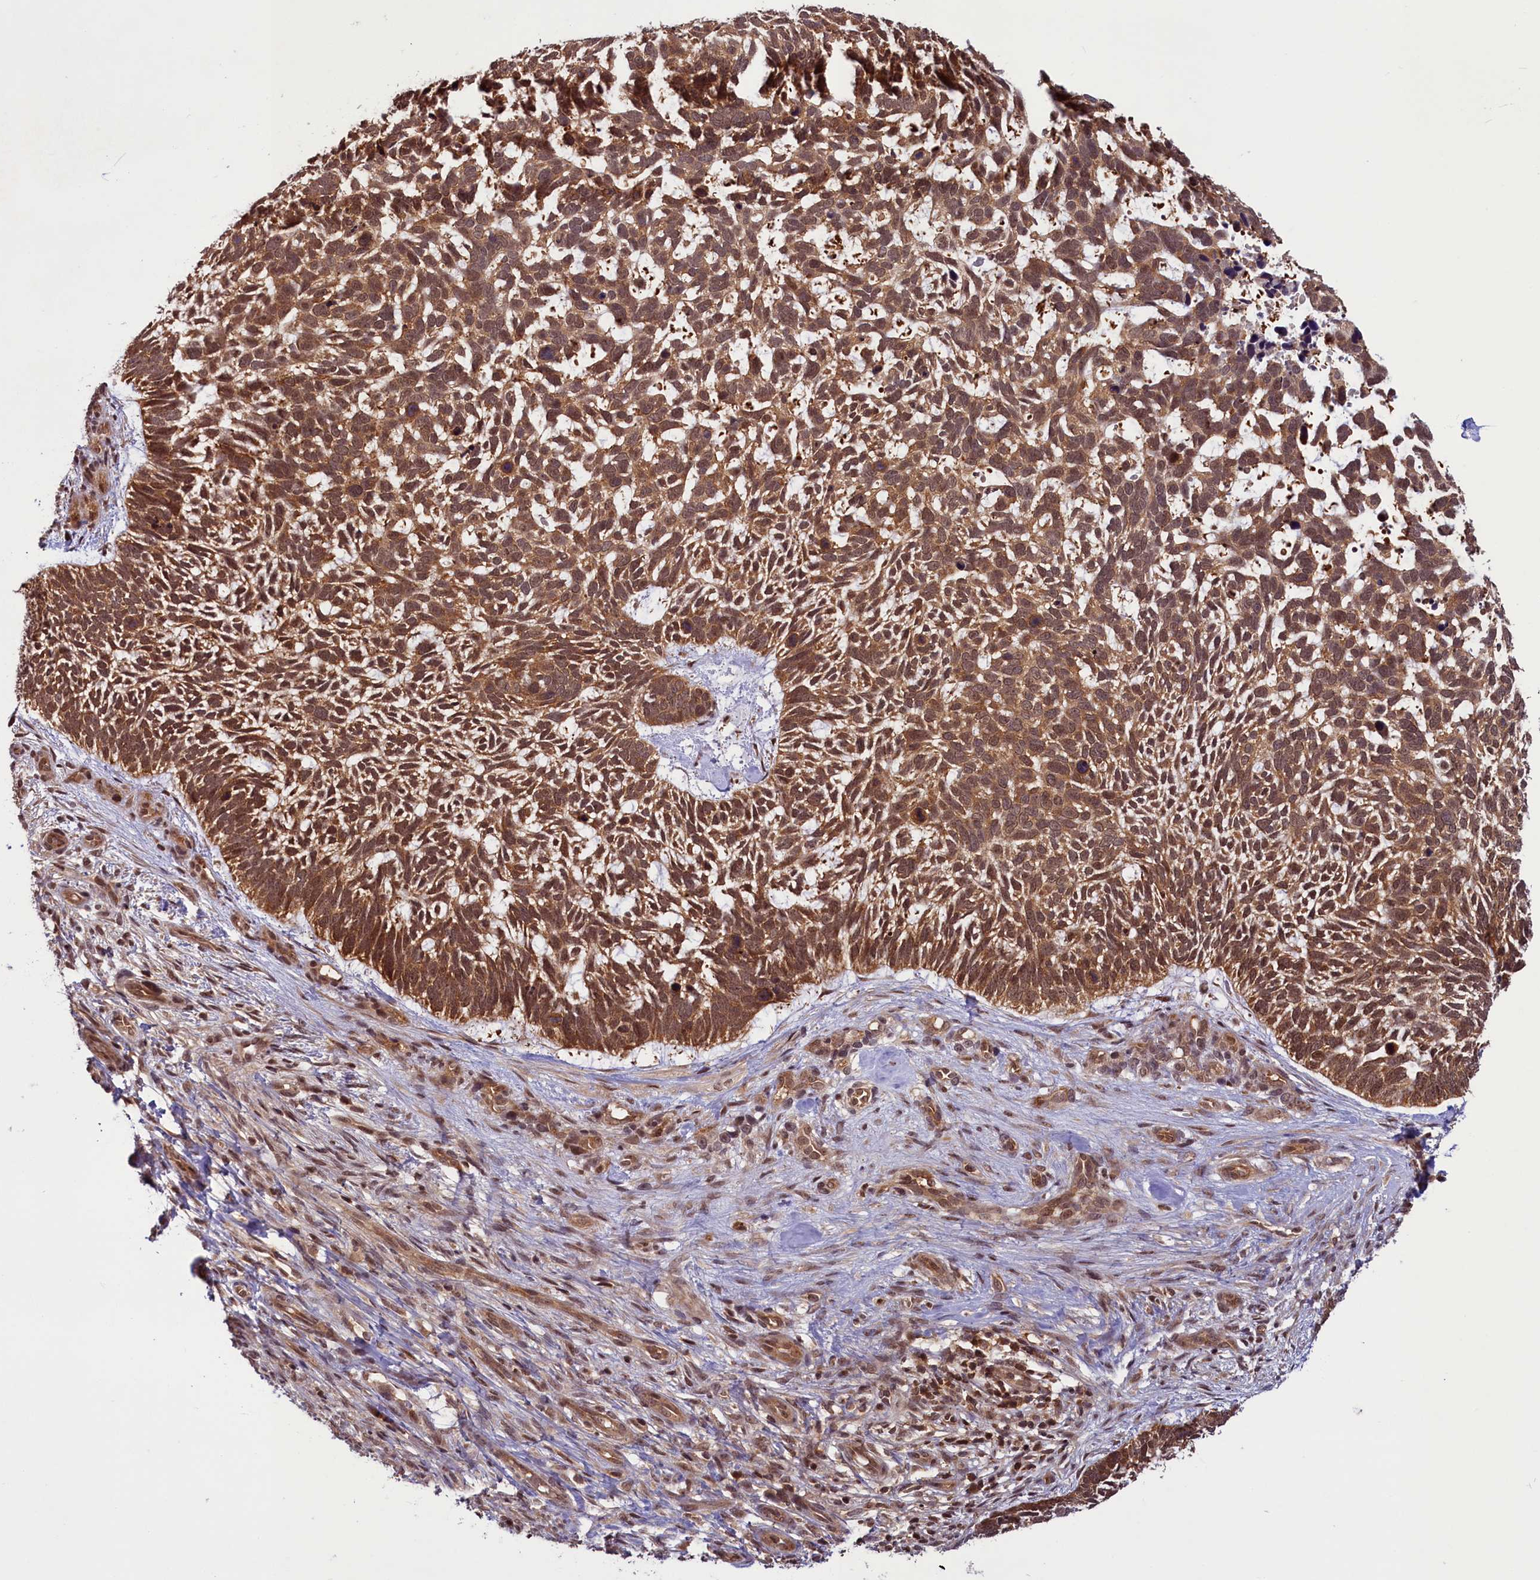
{"staining": {"intensity": "moderate", "quantity": ">75%", "location": "cytoplasmic/membranous"}, "tissue": "skin cancer", "cell_type": "Tumor cells", "image_type": "cancer", "snomed": [{"axis": "morphology", "description": "Basal cell carcinoma"}, {"axis": "topography", "description": "Skin"}], "caption": "Human skin cancer stained with a protein marker reveals moderate staining in tumor cells.", "gene": "SLC7A6OS", "patient": {"sex": "male", "age": 88}}